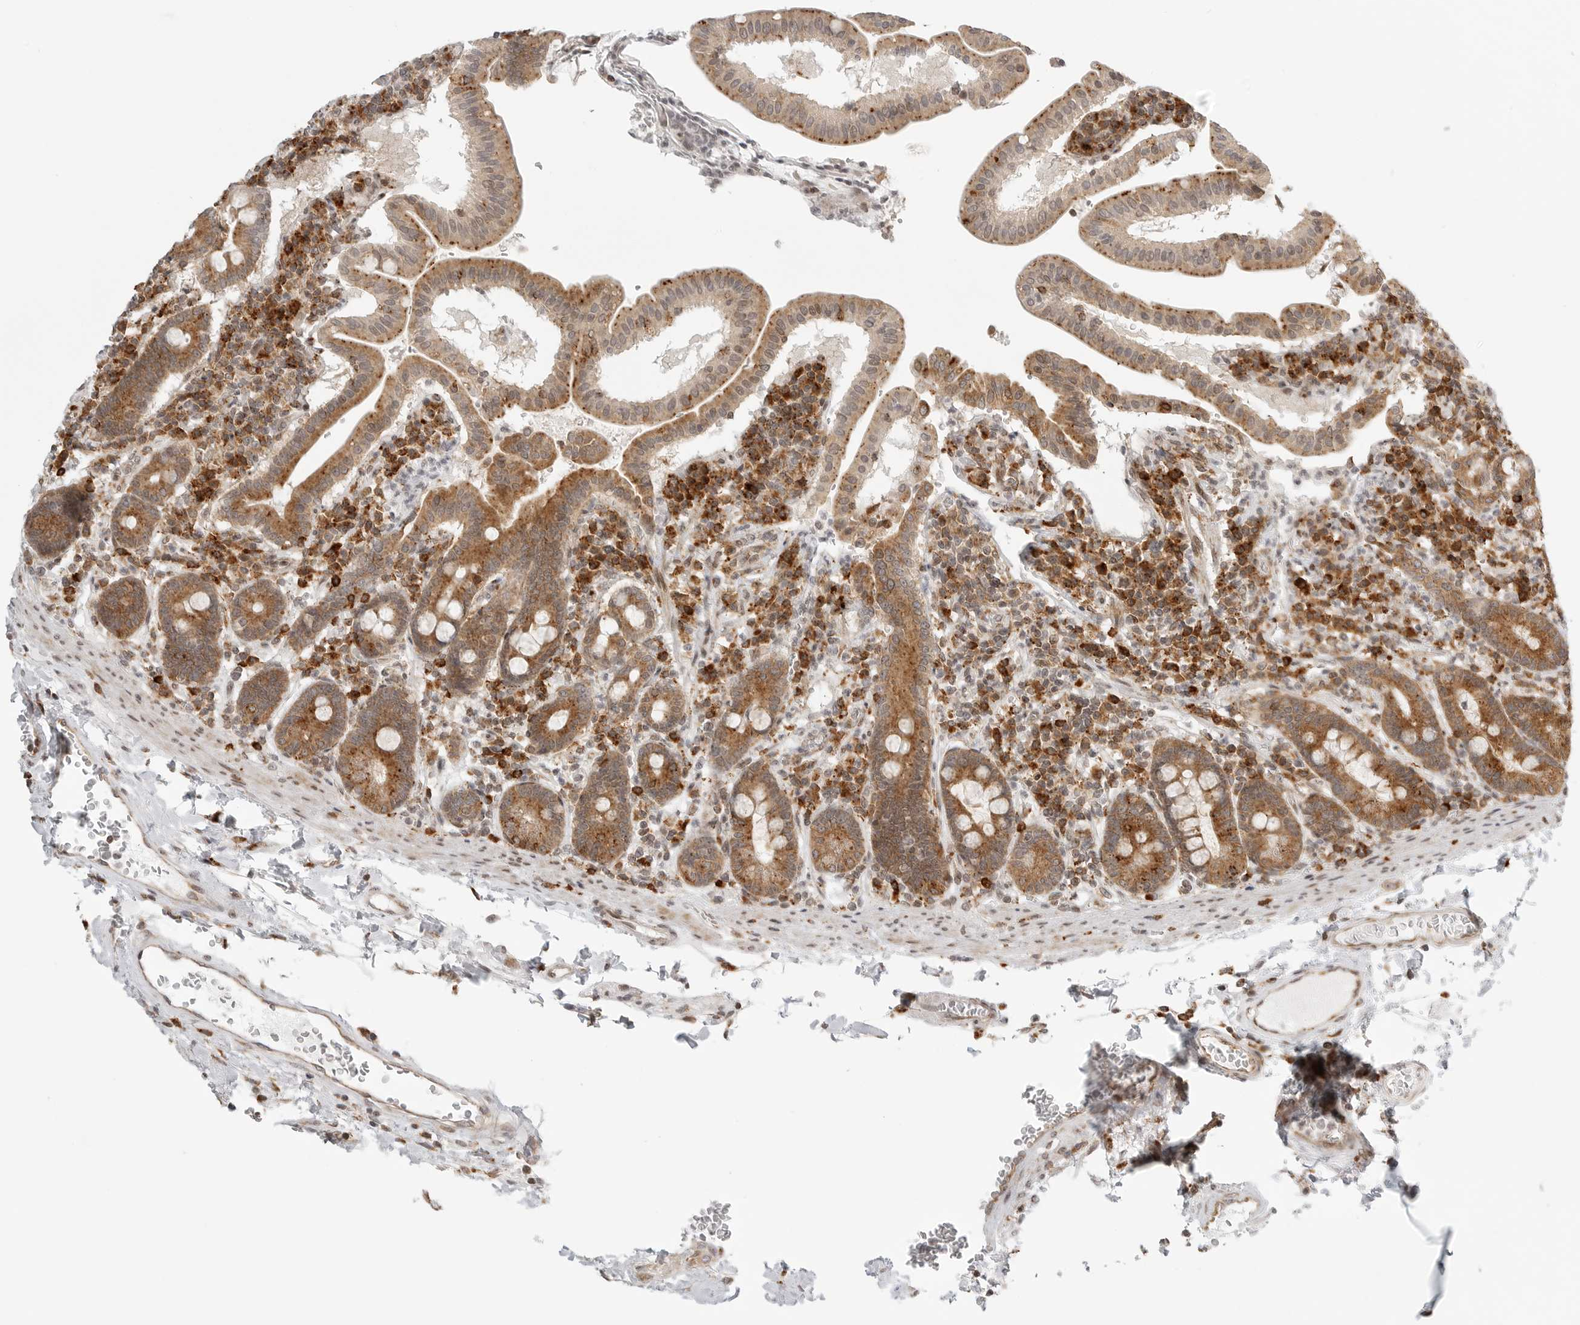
{"staining": {"intensity": "moderate", "quantity": ">75%", "location": "cytoplasmic/membranous"}, "tissue": "duodenum", "cell_type": "Glandular cells", "image_type": "normal", "snomed": [{"axis": "morphology", "description": "Normal tissue, NOS"}, {"axis": "morphology", "description": "Adenocarcinoma, NOS"}, {"axis": "topography", "description": "Pancreas"}, {"axis": "topography", "description": "Duodenum"}], "caption": "Duodenum stained with DAB (3,3'-diaminobenzidine) immunohistochemistry (IHC) shows medium levels of moderate cytoplasmic/membranous positivity in approximately >75% of glandular cells.", "gene": "IDUA", "patient": {"sex": "male", "age": 50}}